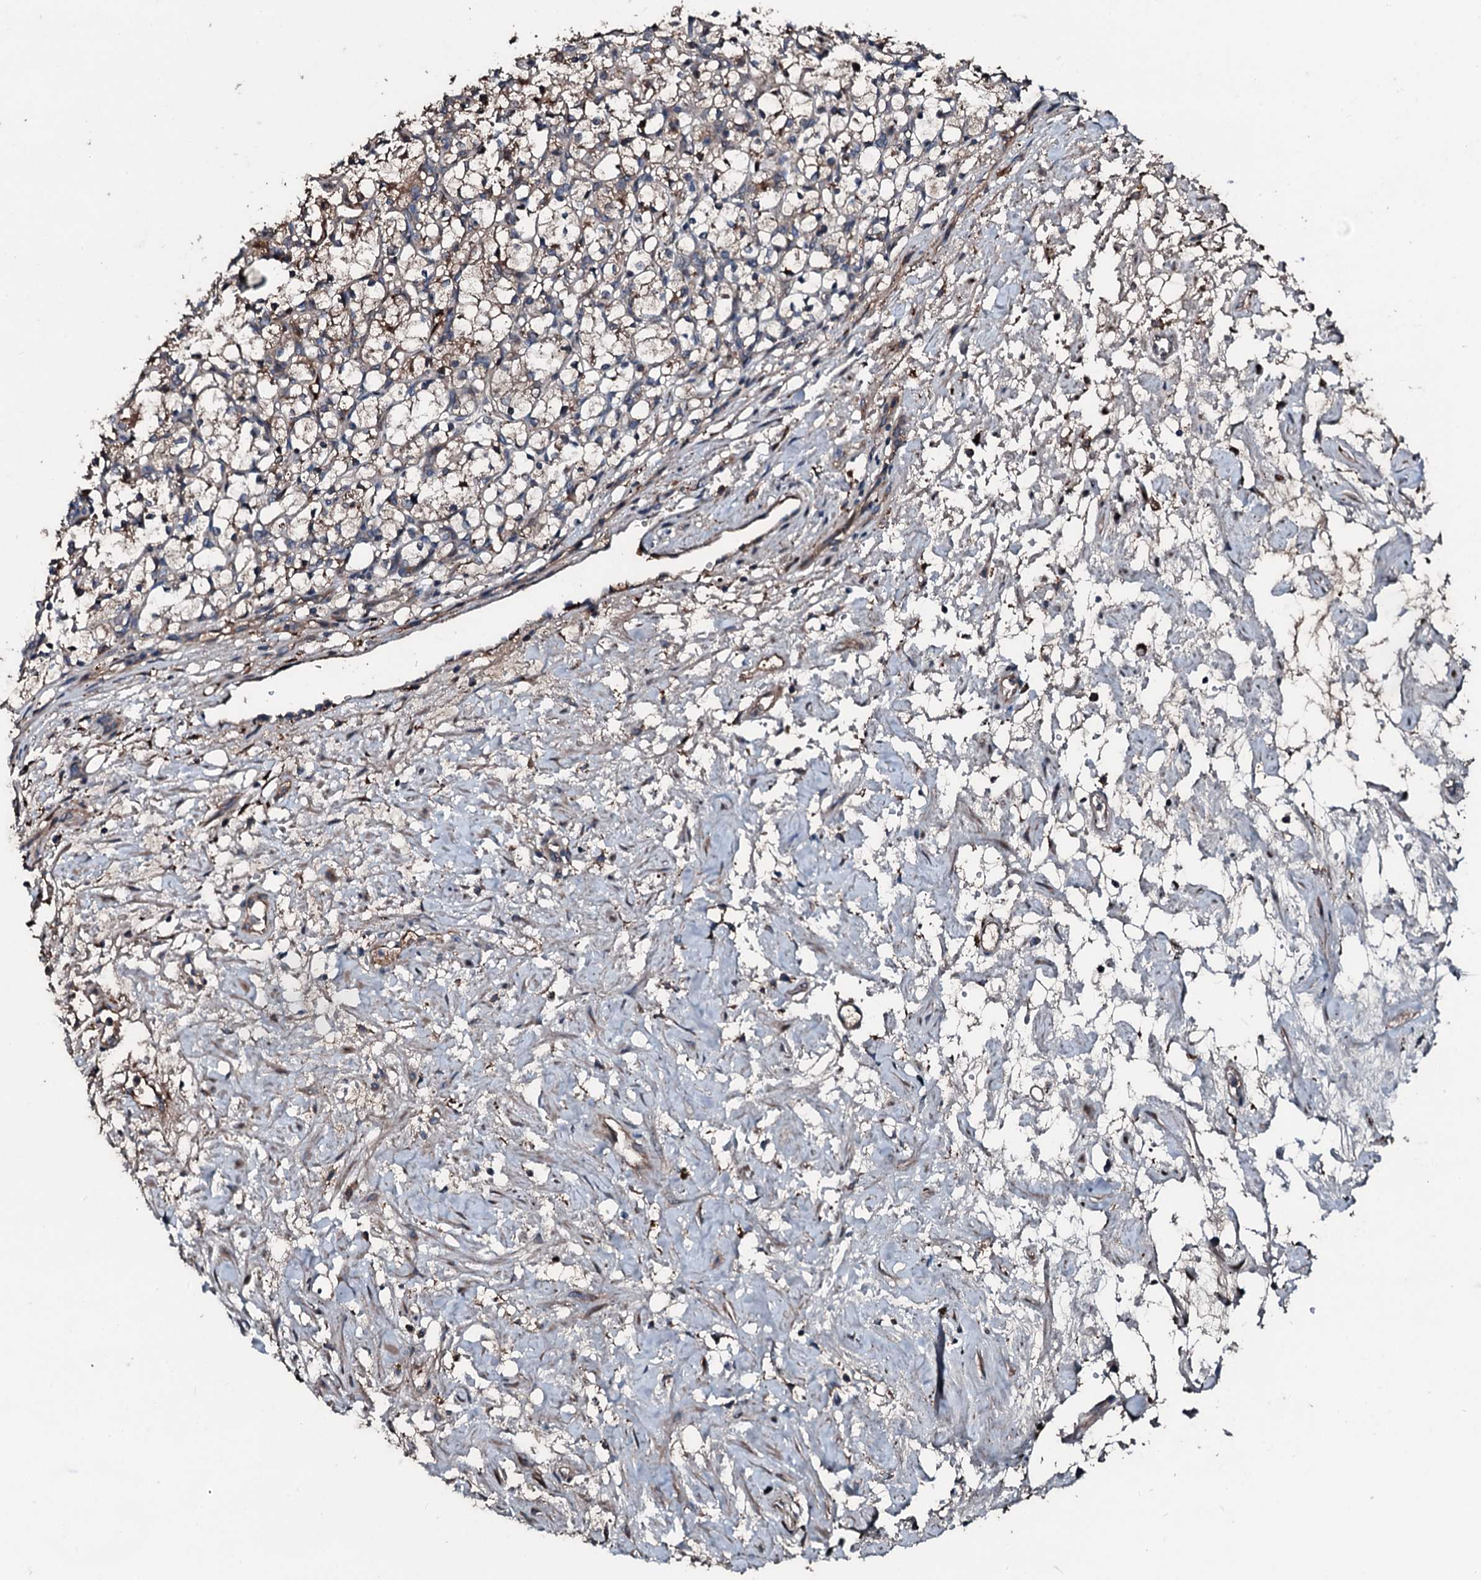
{"staining": {"intensity": "moderate", "quantity": "25%-75%", "location": "cytoplasmic/membranous"}, "tissue": "renal cancer", "cell_type": "Tumor cells", "image_type": "cancer", "snomed": [{"axis": "morphology", "description": "Adenocarcinoma, NOS"}, {"axis": "topography", "description": "Kidney"}], "caption": "A high-resolution photomicrograph shows immunohistochemistry (IHC) staining of adenocarcinoma (renal), which demonstrates moderate cytoplasmic/membranous positivity in approximately 25%-75% of tumor cells.", "gene": "AARS1", "patient": {"sex": "female", "age": 69}}